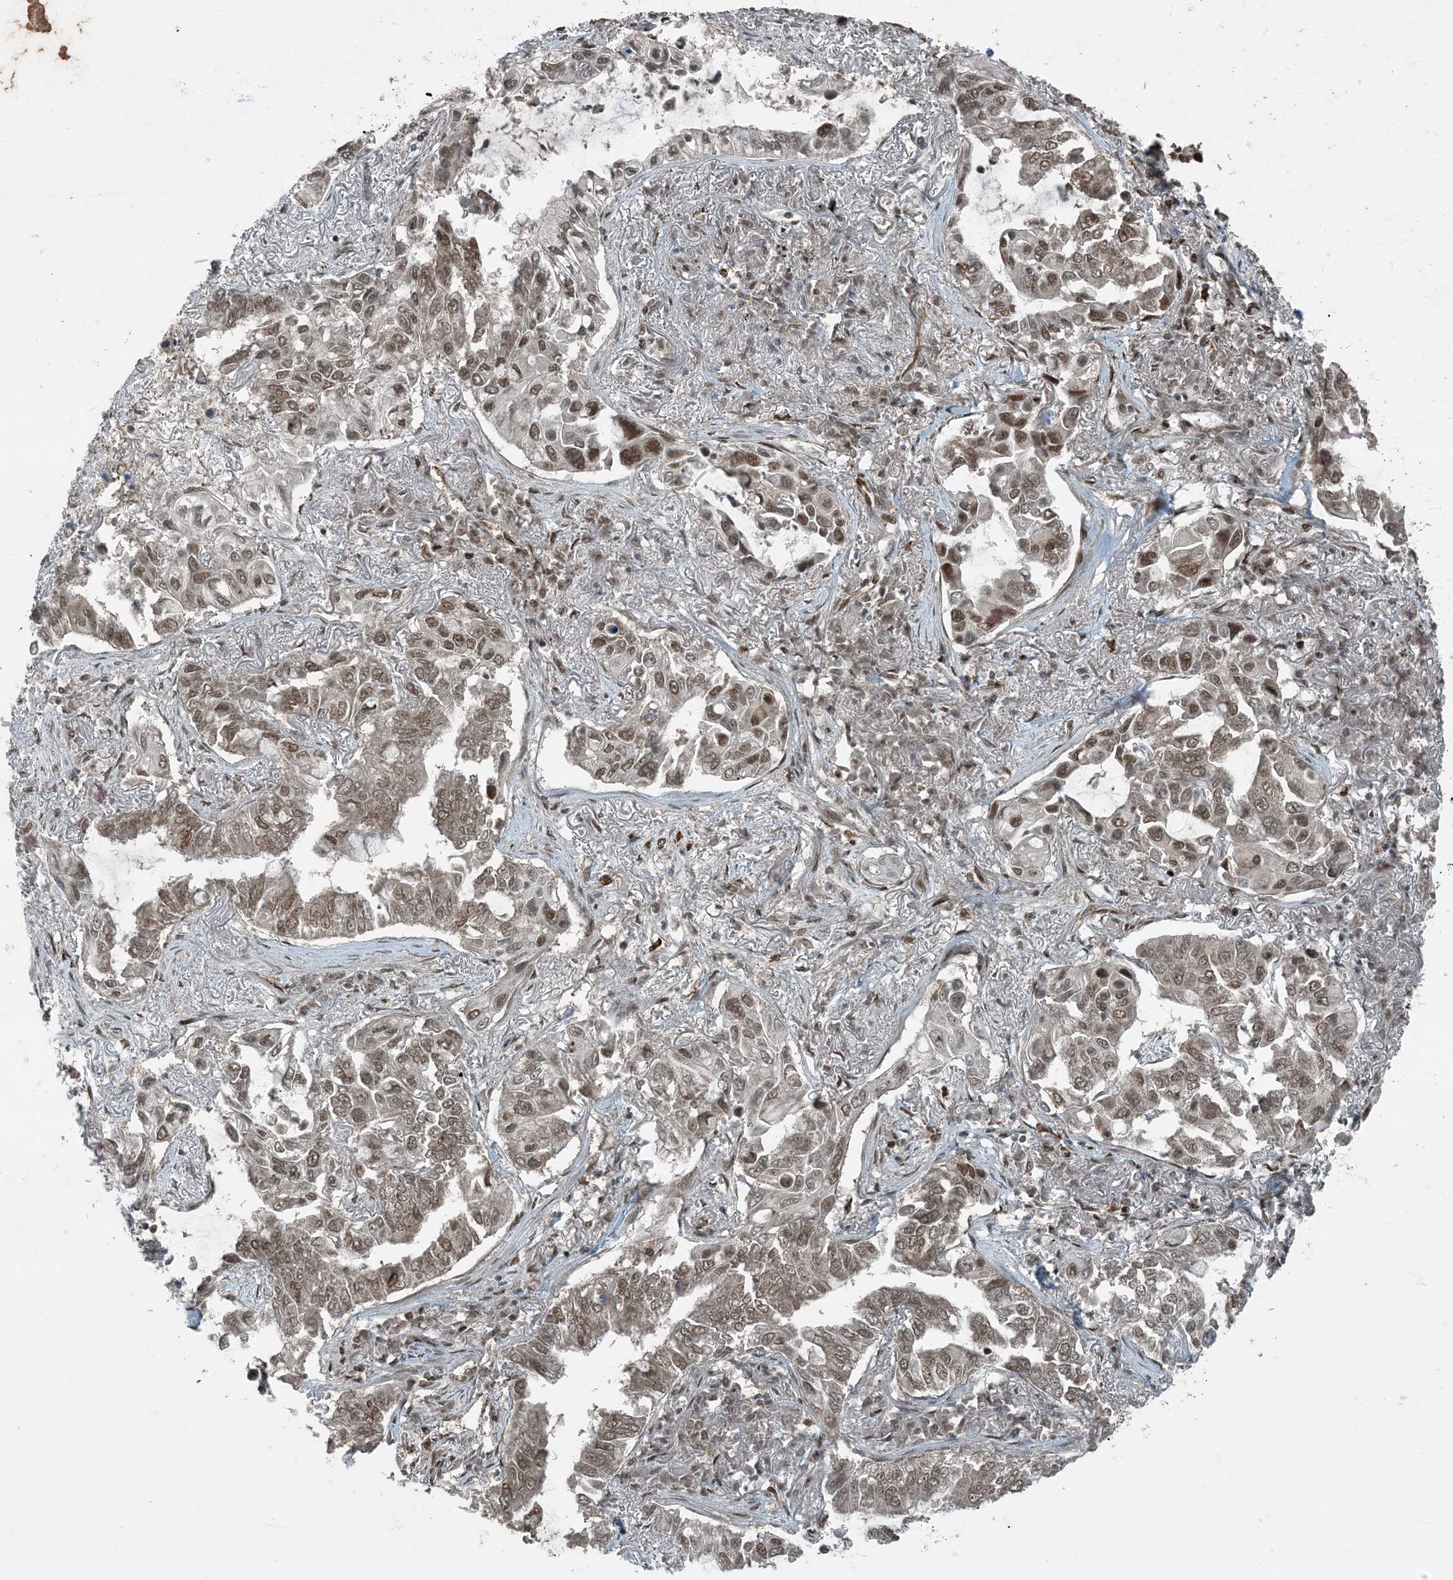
{"staining": {"intensity": "moderate", "quantity": ">75%", "location": "nuclear"}, "tissue": "lung cancer", "cell_type": "Tumor cells", "image_type": "cancer", "snomed": [{"axis": "morphology", "description": "Adenocarcinoma, NOS"}, {"axis": "topography", "description": "Lung"}], "caption": "Immunohistochemical staining of adenocarcinoma (lung) shows medium levels of moderate nuclear protein staining in about >75% of tumor cells. Immunohistochemistry stains the protein in brown and the nuclei are stained blue.", "gene": "TRAPPC12", "patient": {"sex": "male", "age": 64}}